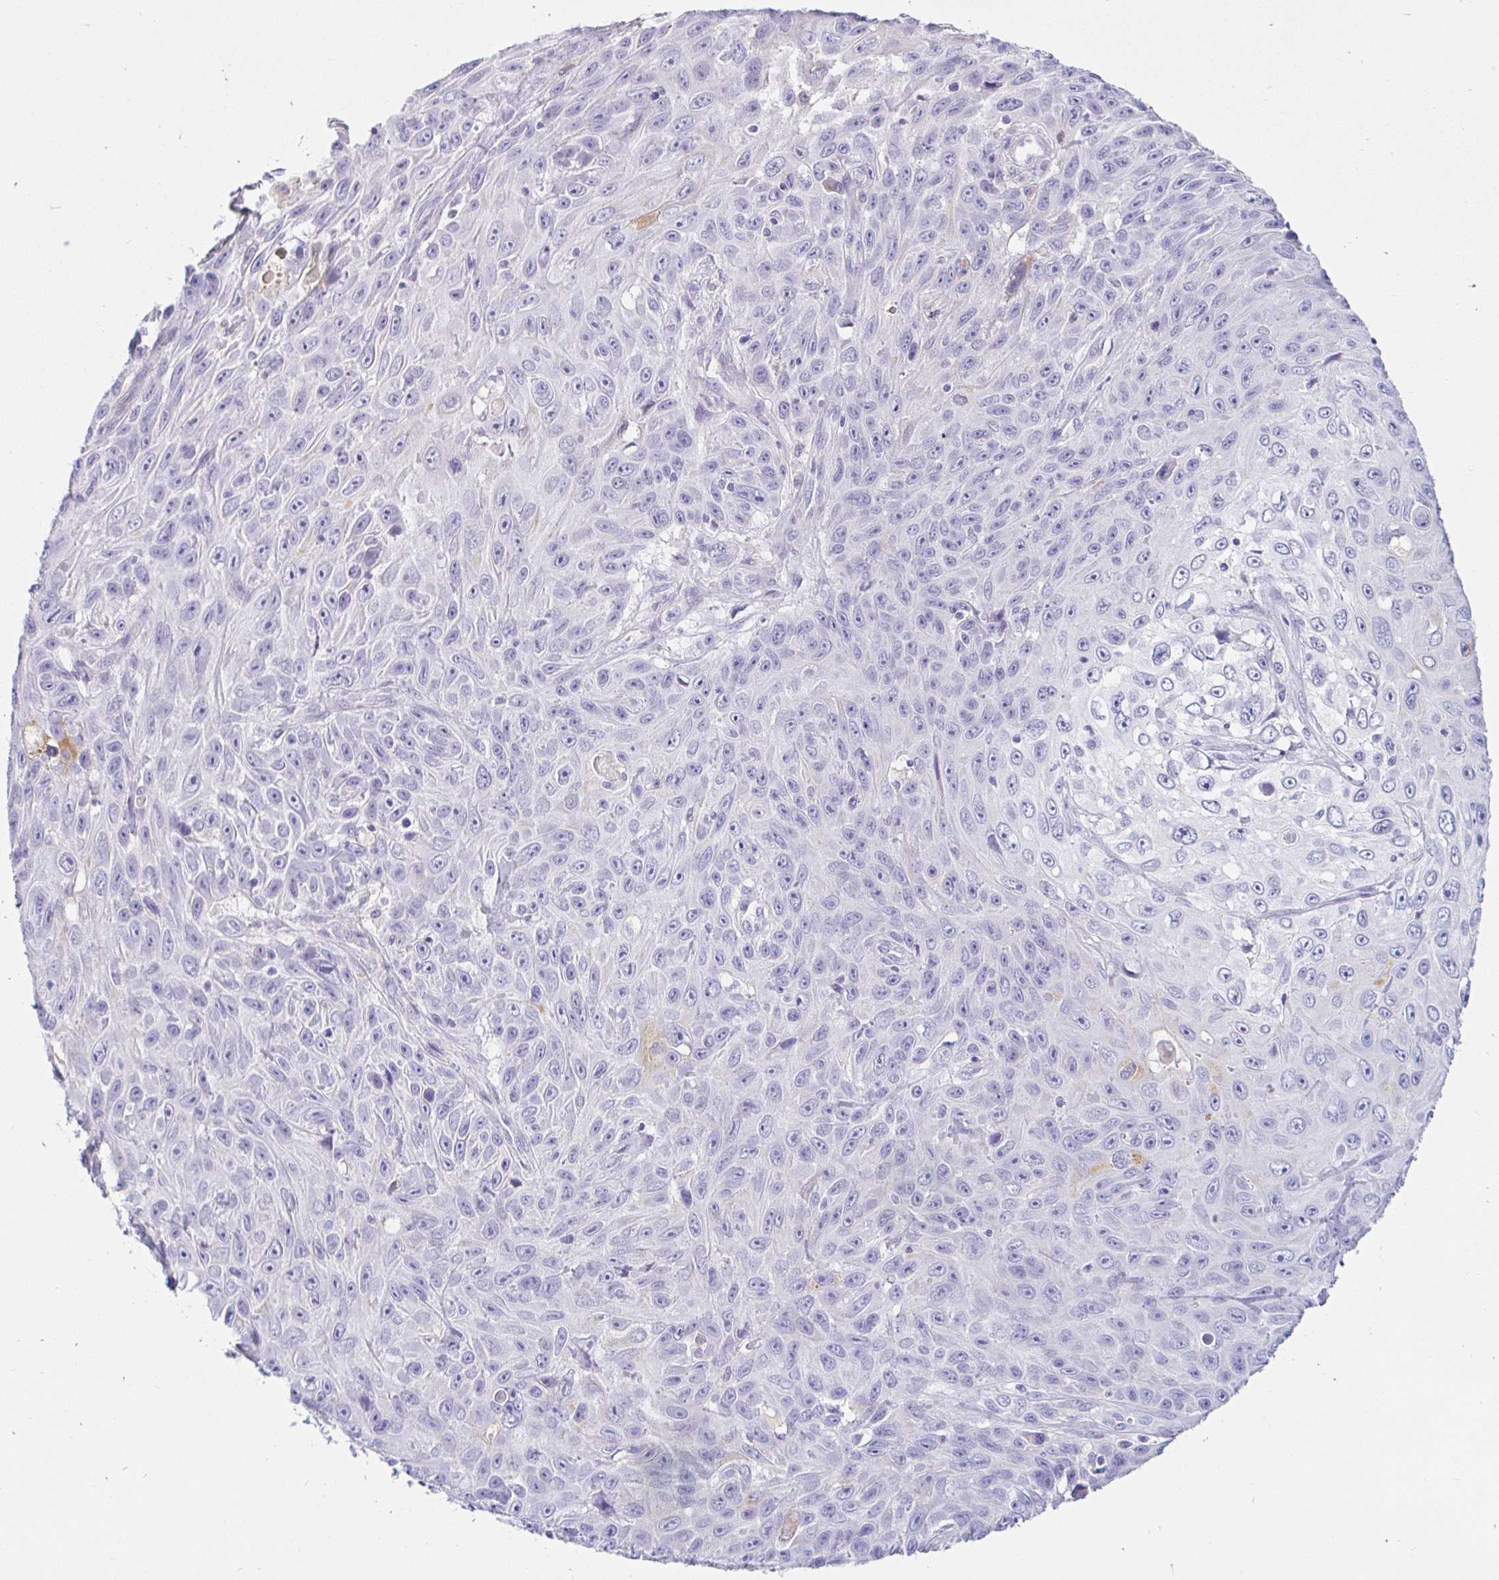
{"staining": {"intensity": "negative", "quantity": "none", "location": "none"}, "tissue": "skin cancer", "cell_type": "Tumor cells", "image_type": "cancer", "snomed": [{"axis": "morphology", "description": "Squamous cell carcinoma, NOS"}, {"axis": "topography", "description": "Skin"}], "caption": "An image of skin cancer (squamous cell carcinoma) stained for a protein demonstrates no brown staining in tumor cells.", "gene": "TEX44", "patient": {"sex": "male", "age": 82}}